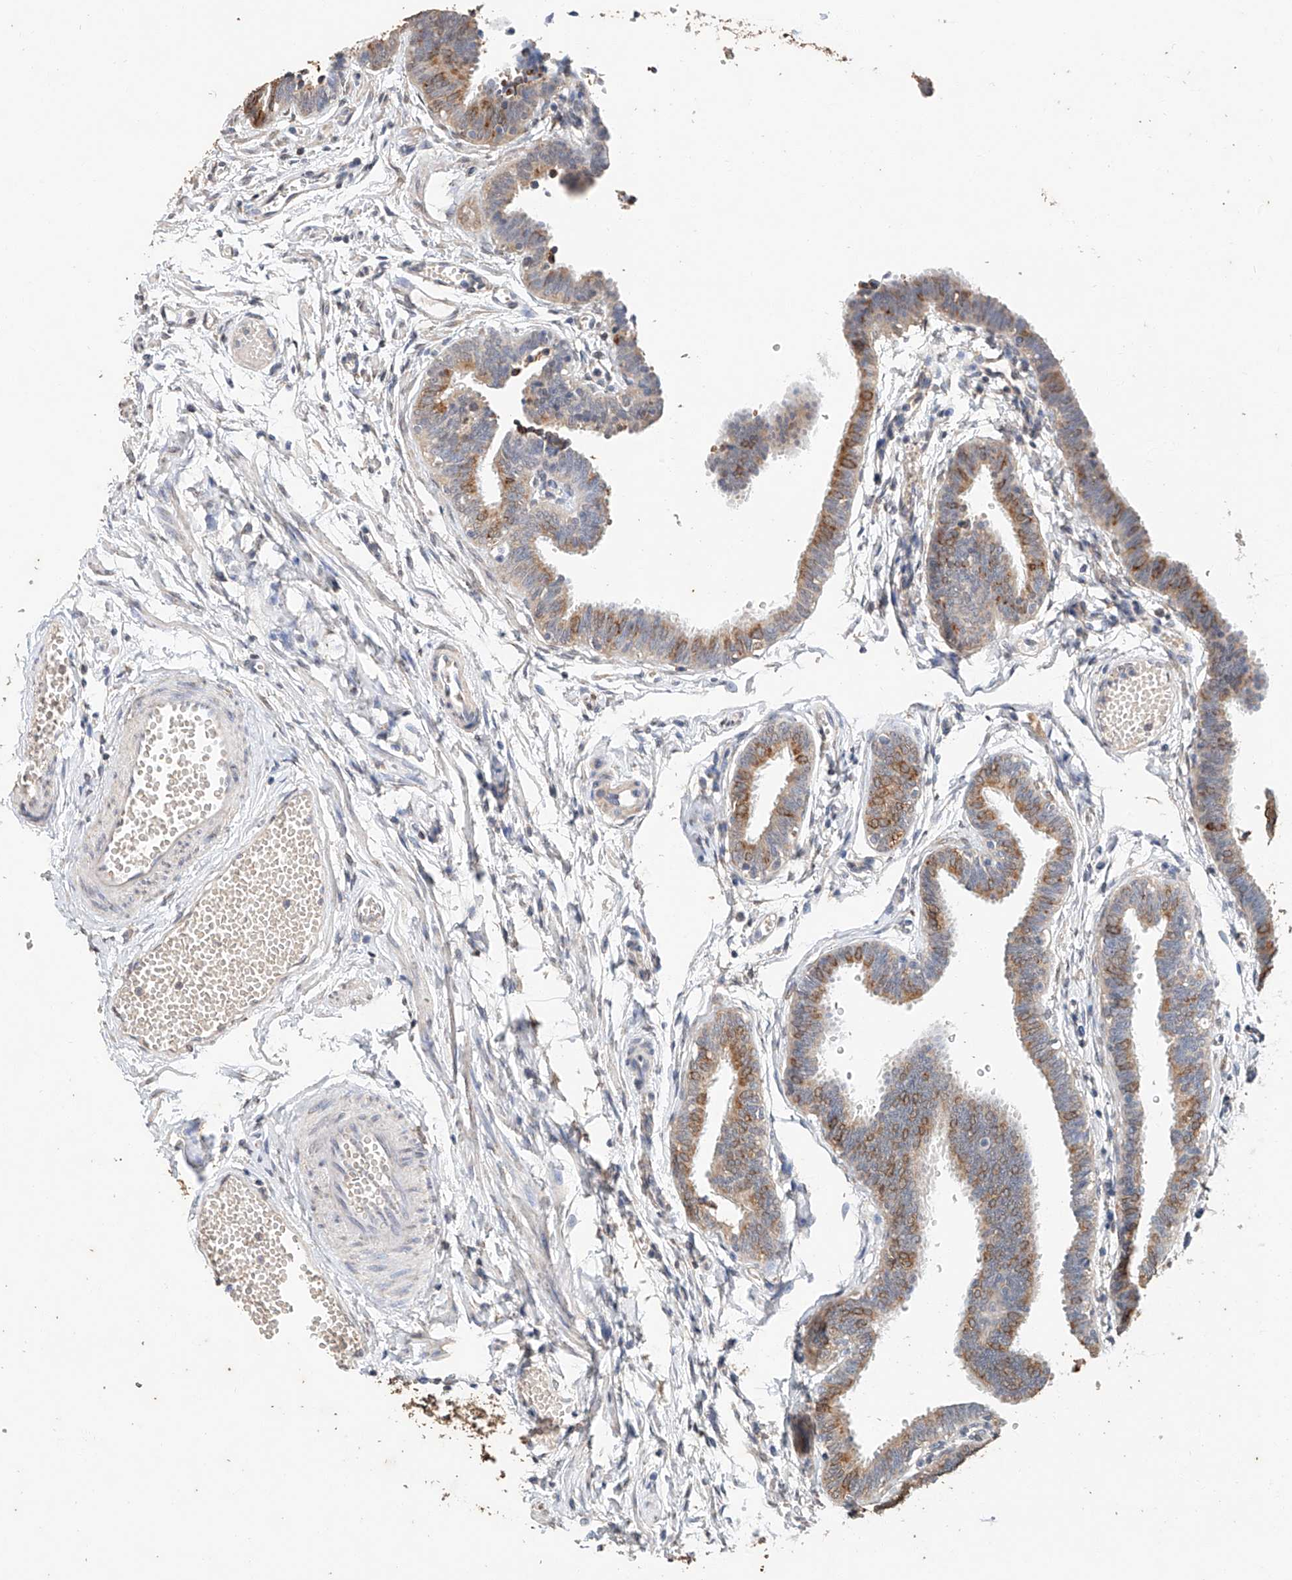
{"staining": {"intensity": "moderate", "quantity": "25%-75%", "location": "cytoplasmic/membranous"}, "tissue": "fallopian tube", "cell_type": "Glandular cells", "image_type": "normal", "snomed": [{"axis": "morphology", "description": "Normal tissue, NOS"}, {"axis": "topography", "description": "Fallopian tube"}, {"axis": "topography", "description": "Ovary"}], "caption": "Moderate cytoplasmic/membranous protein positivity is present in about 25%-75% of glandular cells in fallopian tube.", "gene": "CERS4", "patient": {"sex": "female", "age": 23}}